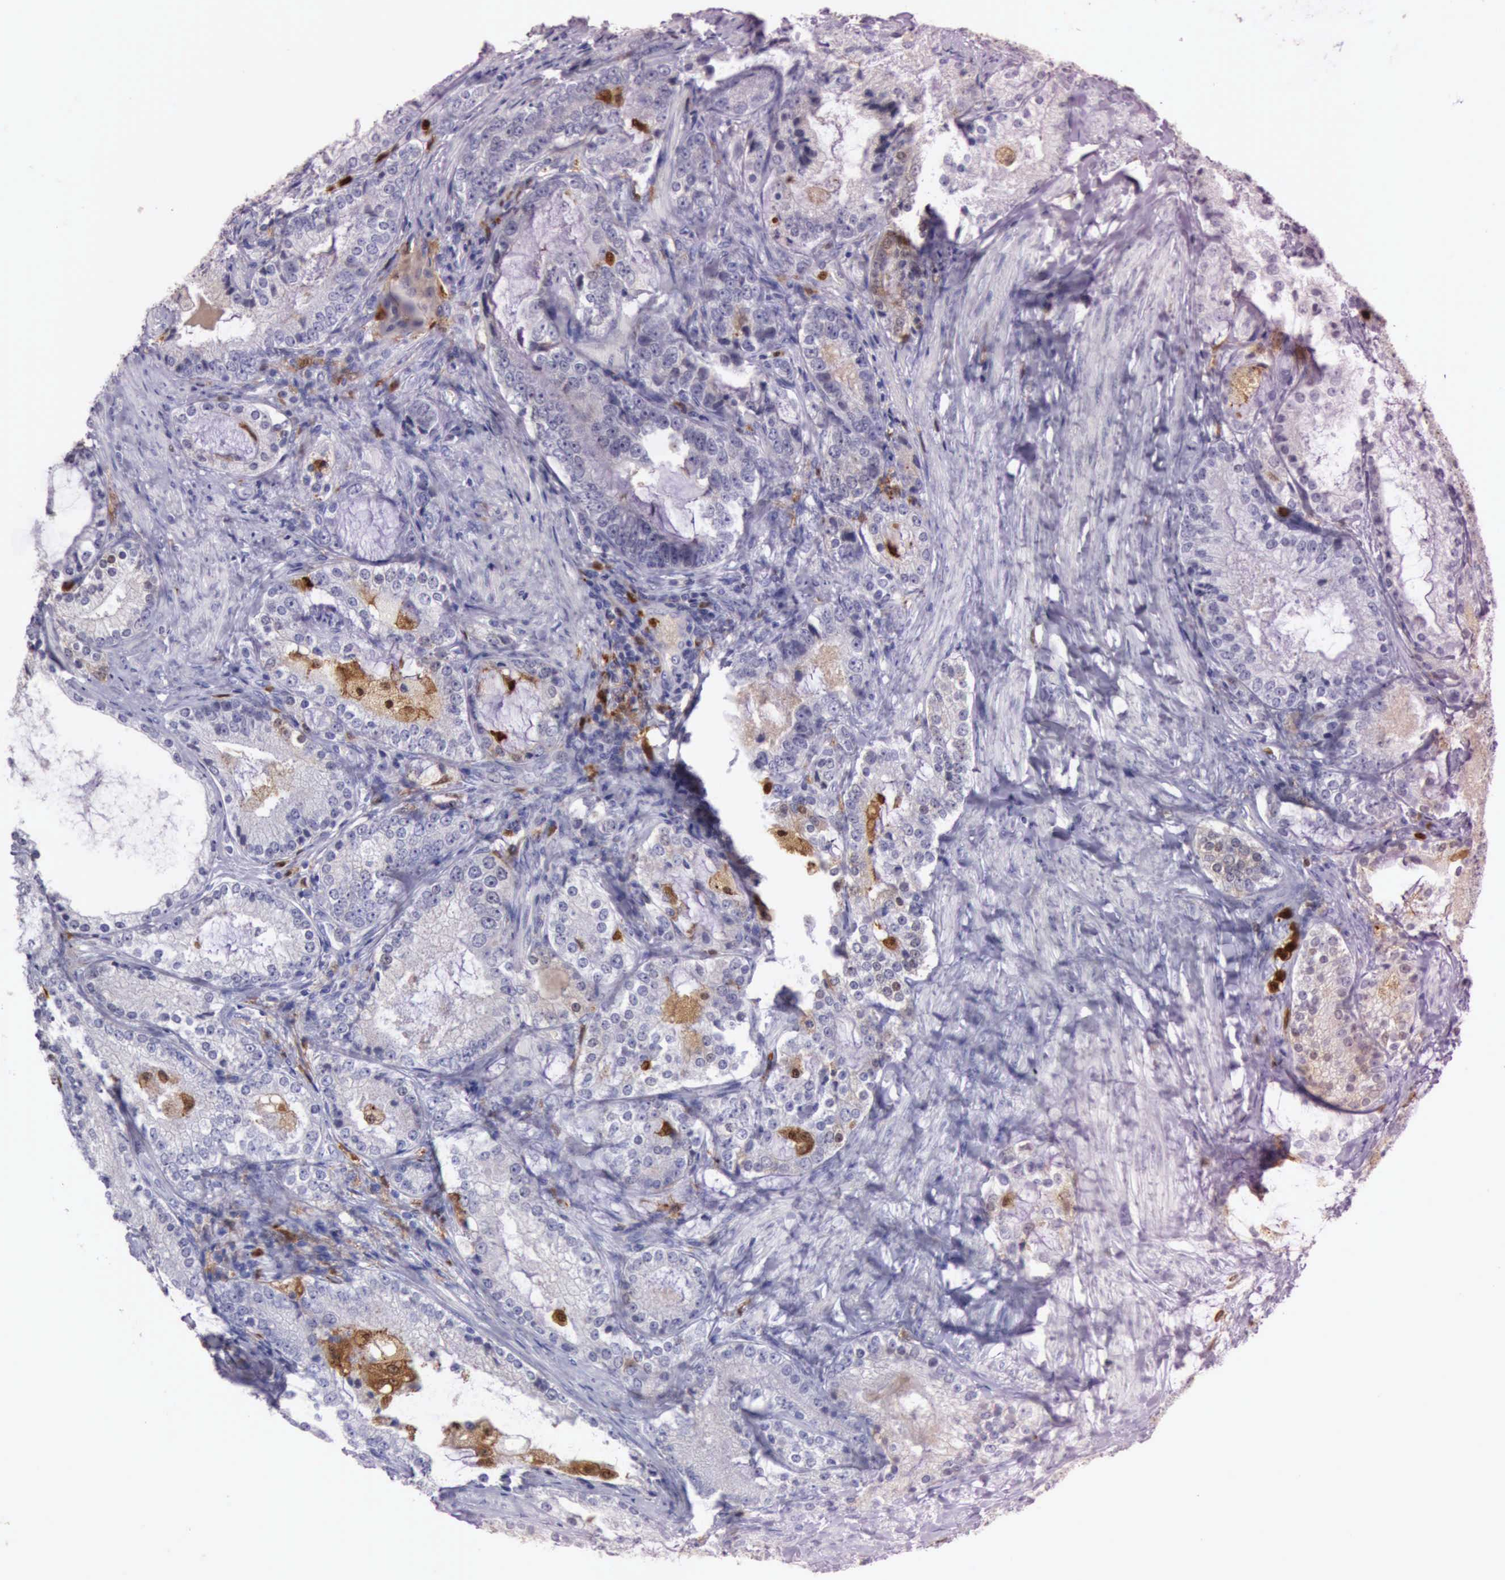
{"staining": {"intensity": "negative", "quantity": "none", "location": "none"}, "tissue": "prostate cancer", "cell_type": "Tumor cells", "image_type": "cancer", "snomed": [{"axis": "morphology", "description": "Adenocarcinoma, High grade"}, {"axis": "topography", "description": "Prostate"}], "caption": "A high-resolution image shows immunohistochemistry staining of prostate cancer, which displays no significant expression in tumor cells.", "gene": "CSTA", "patient": {"sex": "male", "age": 63}}